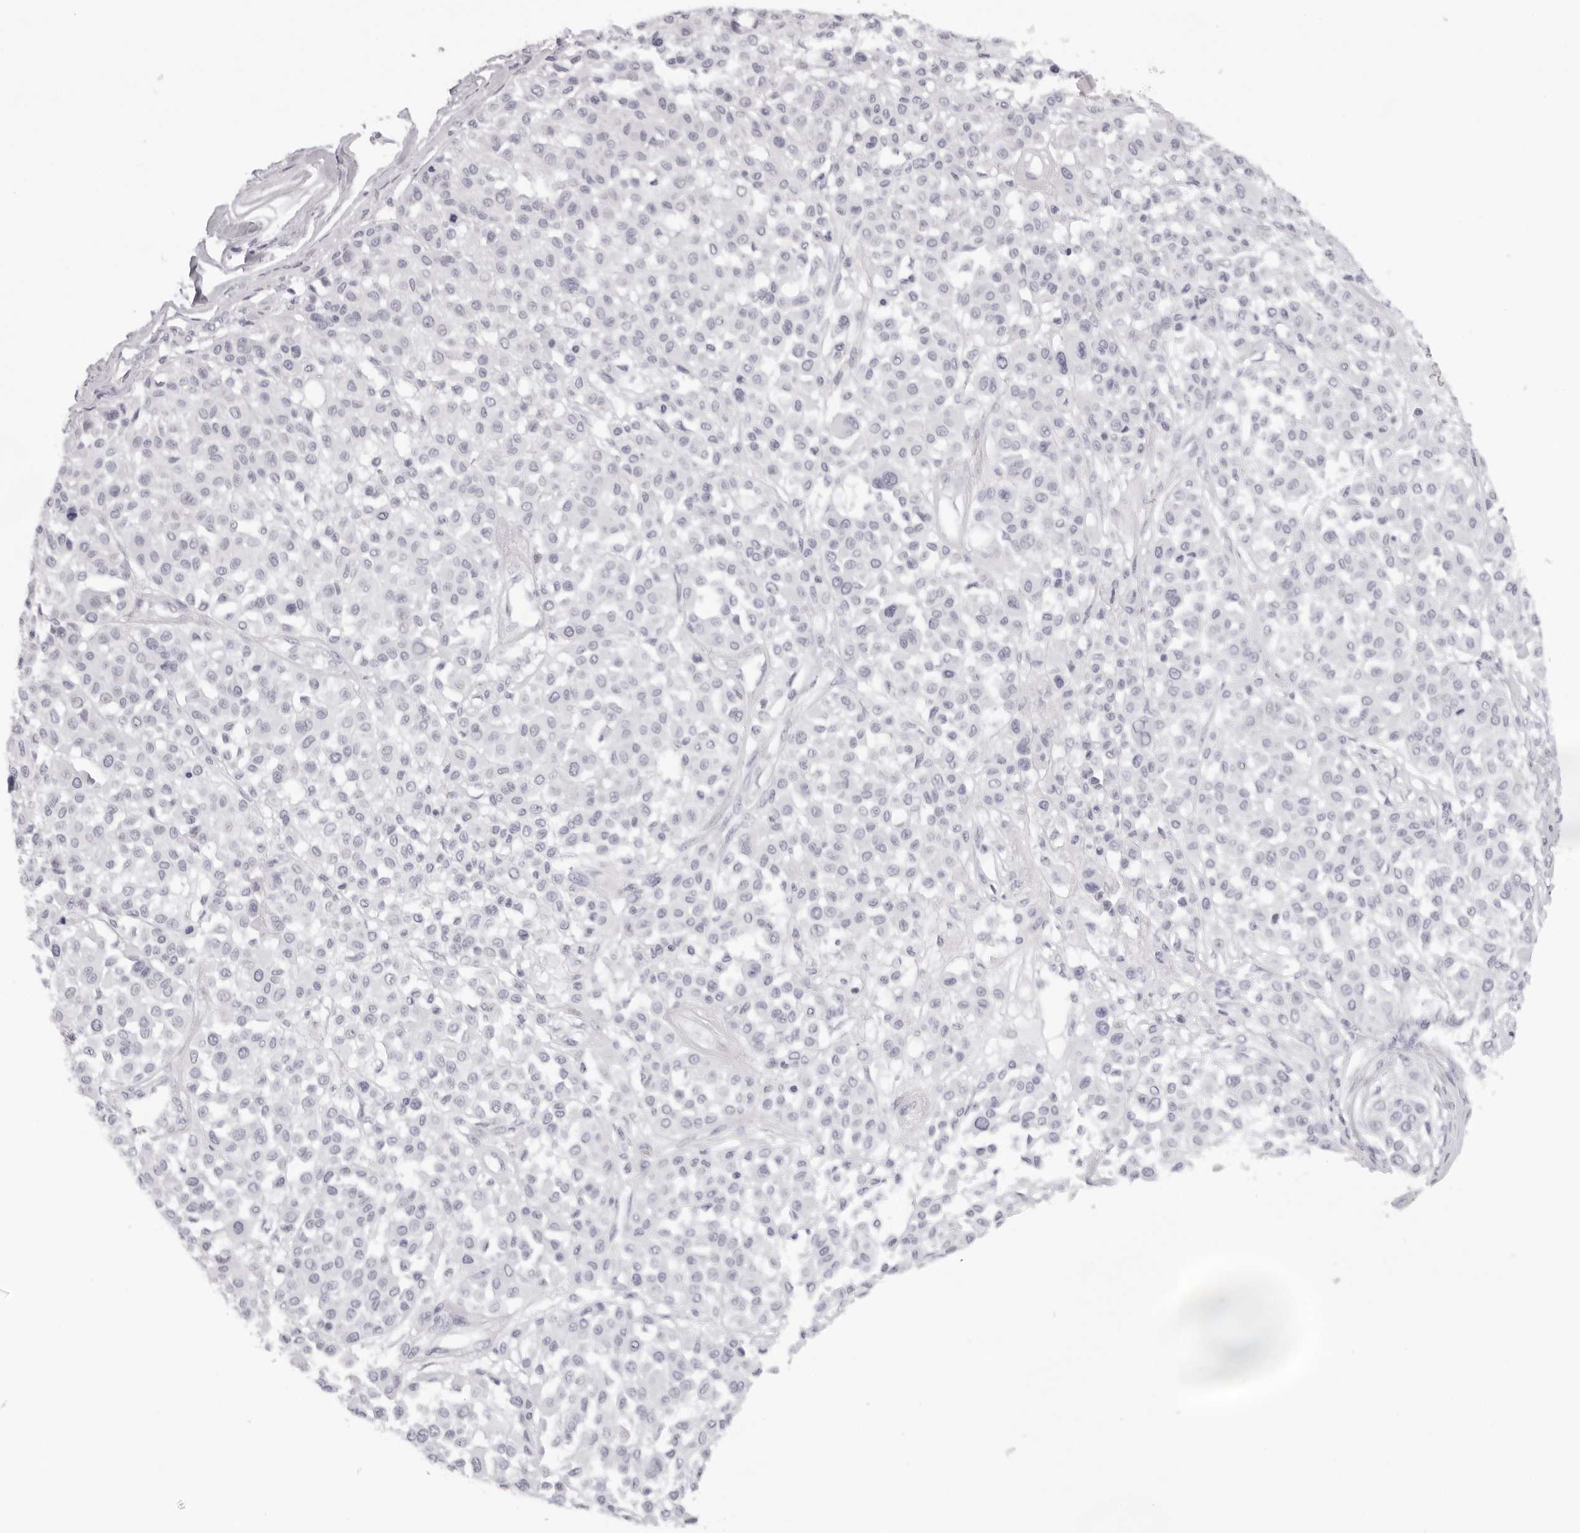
{"staining": {"intensity": "negative", "quantity": "none", "location": "none"}, "tissue": "melanoma", "cell_type": "Tumor cells", "image_type": "cancer", "snomed": [{"axis": "morphology", "description": "Malignant melanoma, Metastatic site"}, {"axis": "topography", "description": "Soft tissue"}], "caption": "Immunohistochemical staining of malignant melanoma (metastatic site) demonstrates no significant expression in tumor cells. The staining was performed using DAB (3,3'-diaminobenzidine) to visualize the protein expression in brown, while the nuclei were stained in blue with hematoxylin (Magnification: 20x).", "gene": "KLK12", "patient": {"sex": "male", "age": 41}}